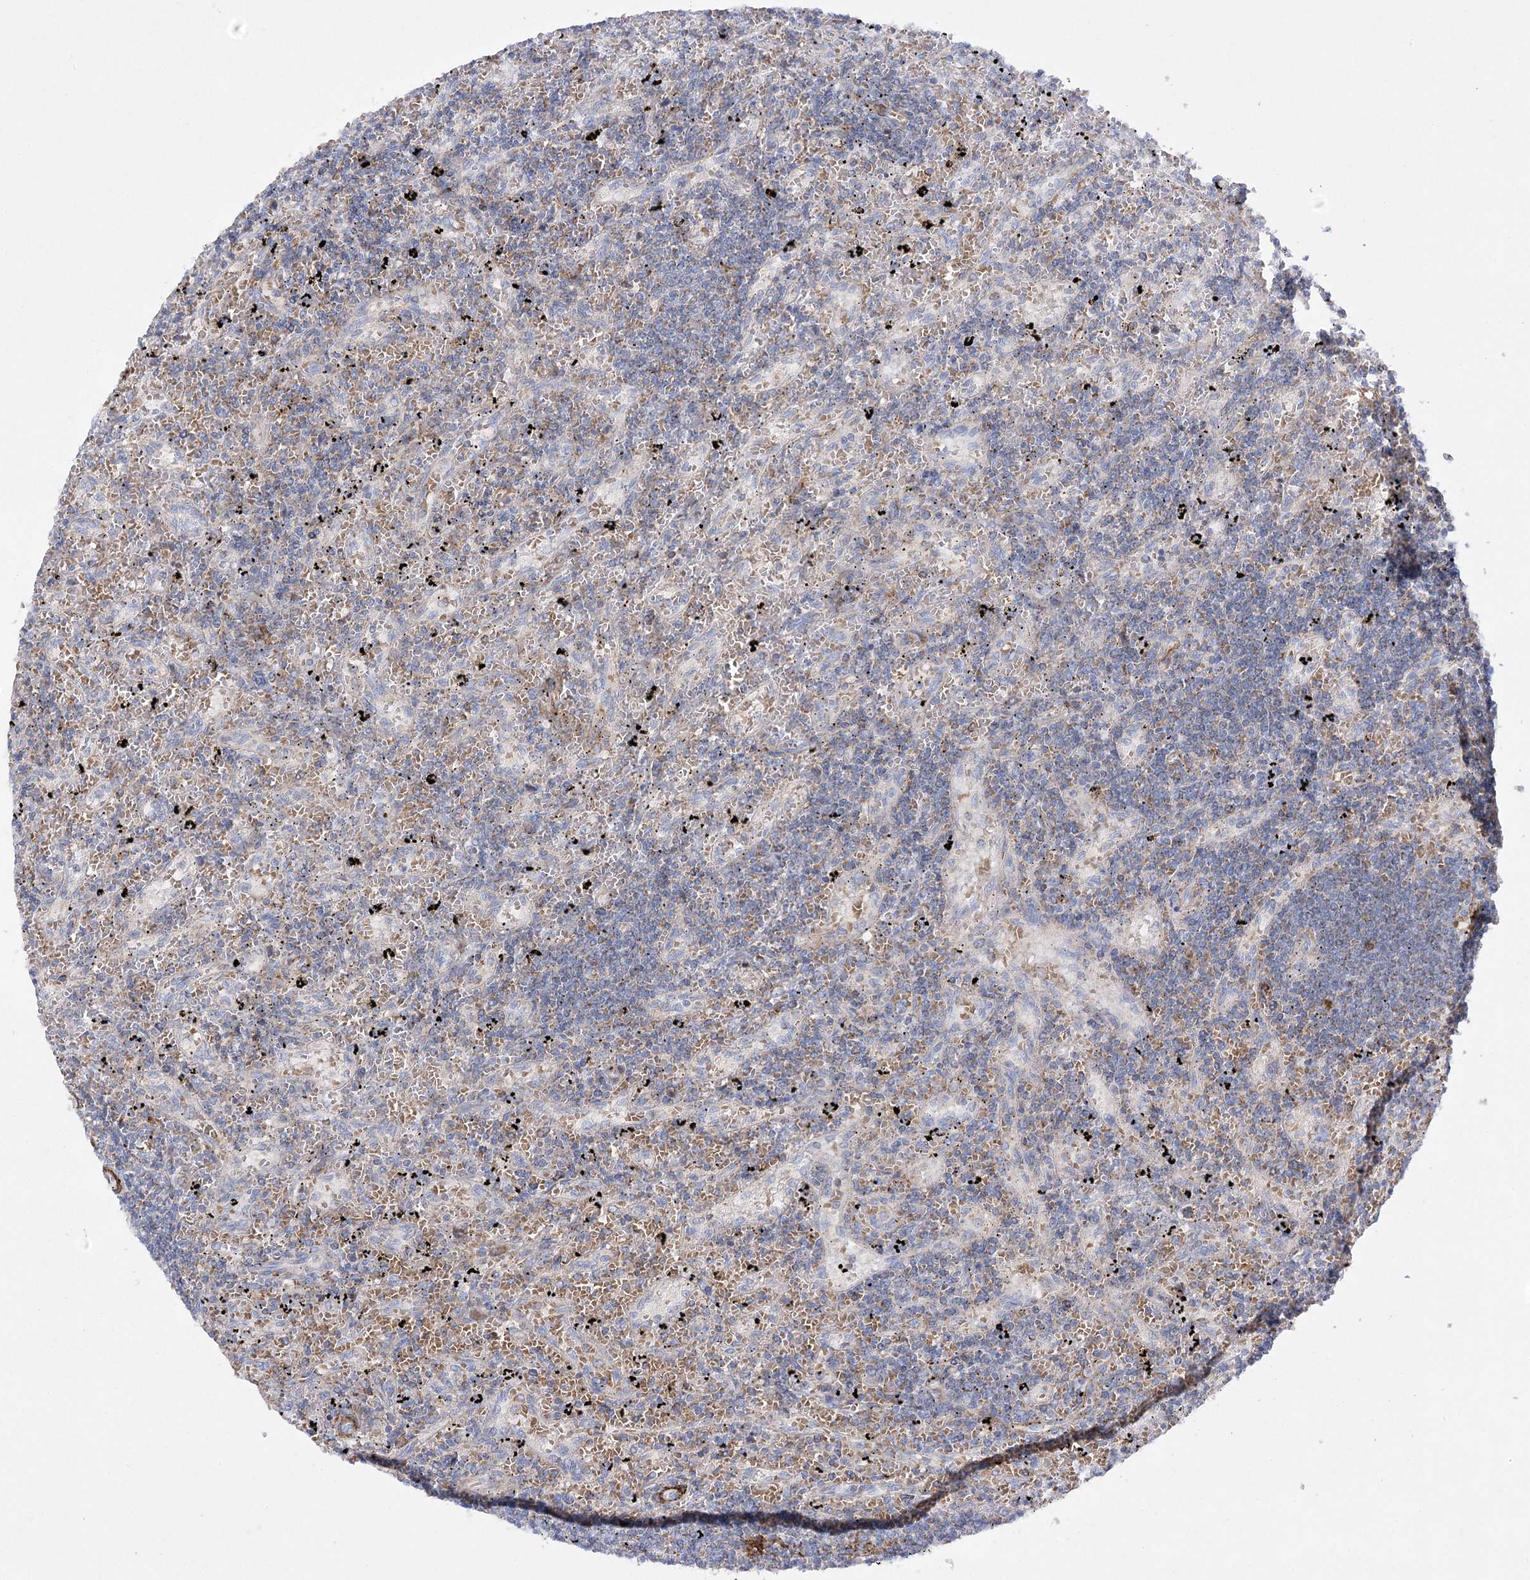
{"staining": {"intensity": "negative", "quantity": "none", "location": "none"}, "tissue": "lymphoma", "cell_type": "Tumor cells", "image_type": "cancer", "snomed": [{"axis": "morphology", "description": "Malignant lymphoma, non-Hodgkin's type, Low grade"}, {"axis": "topography", "description": "Spleen"}], "caption": "IHC histopathology image of low-grade malignant lymphoma, non-Hodgkin's type stained for a protein (brown), which shows no positivity in tumor cells.", "gene": "COX15", "patient": {"sex": "male", "age": 76}}